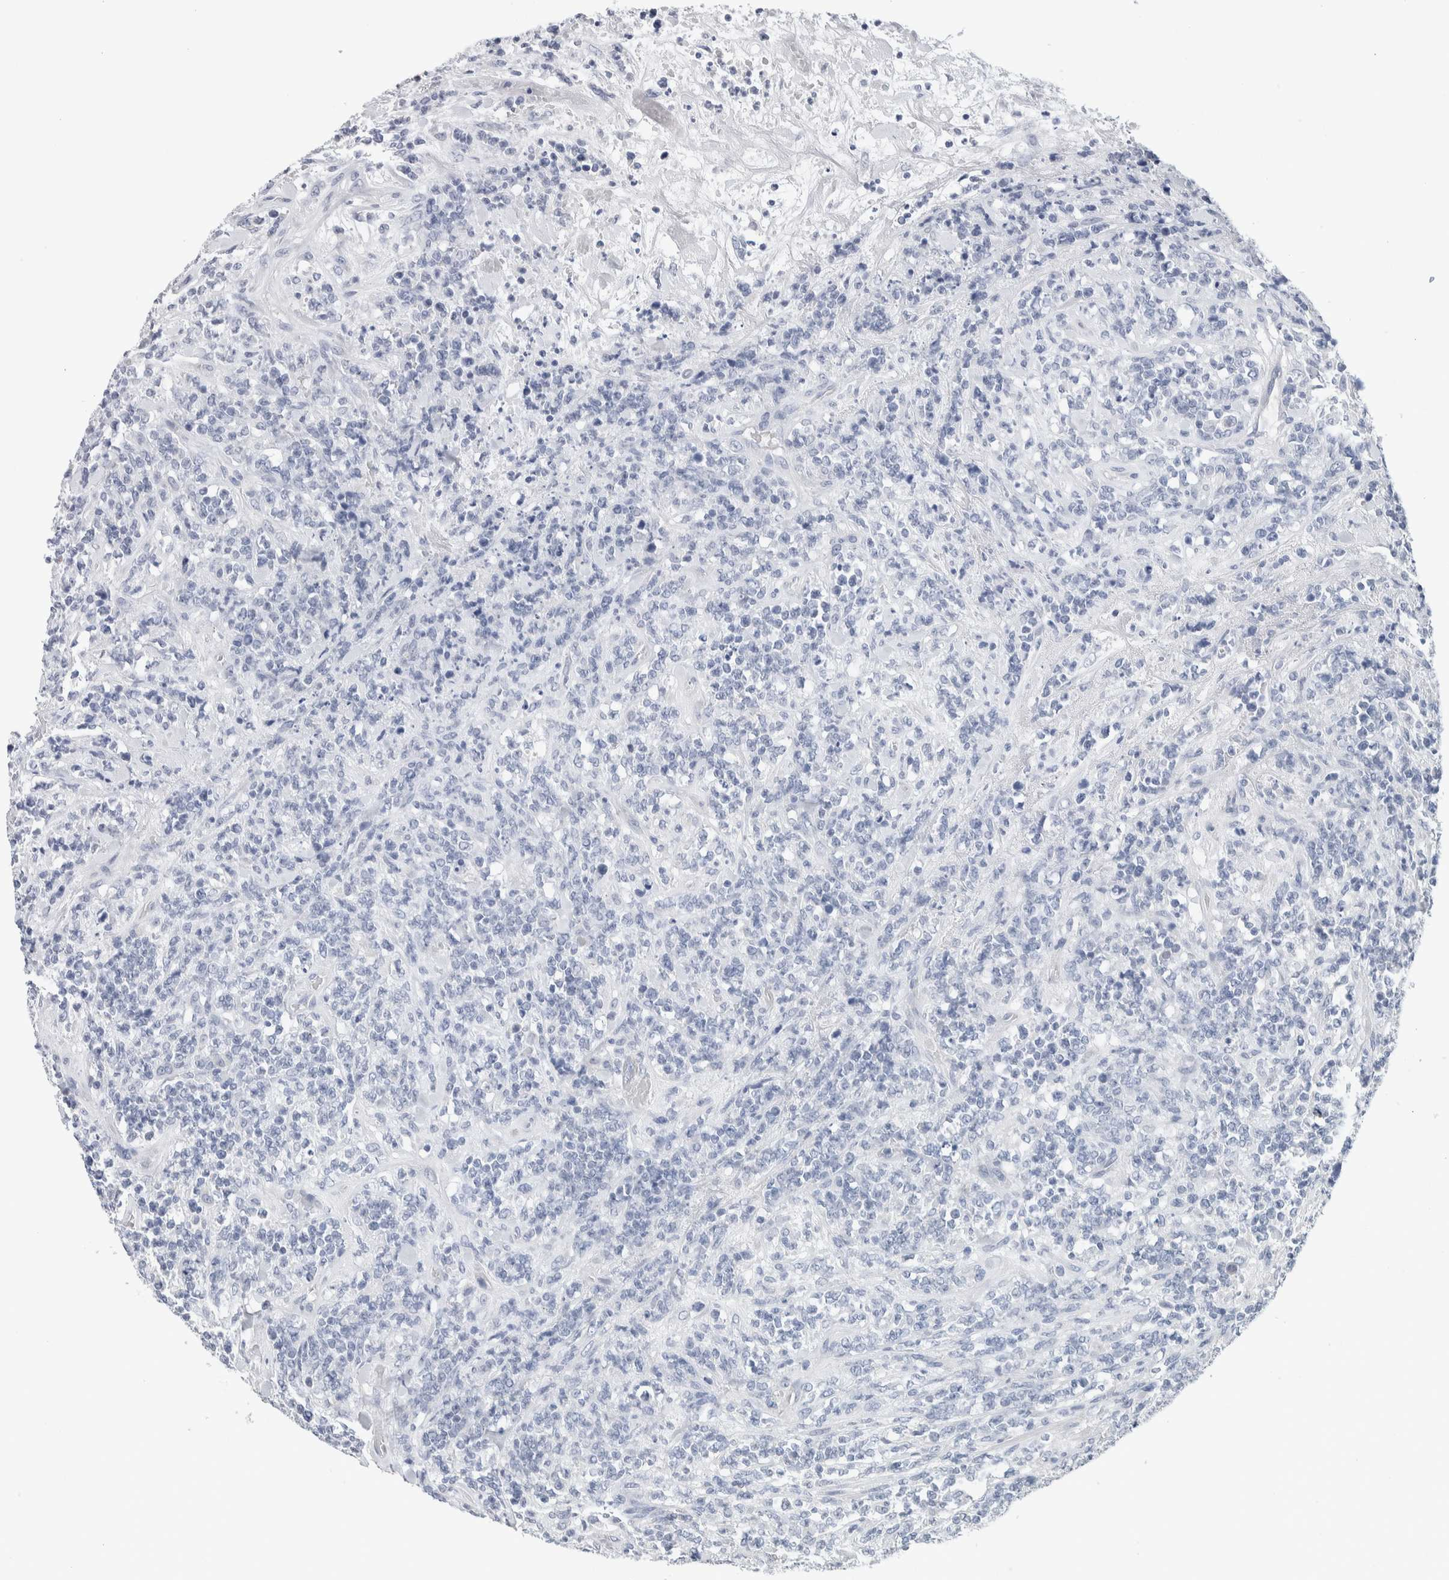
{"staining": {"intensity": "negative", "quantity": "none", "location": "none"}, "tissue": "lymphoma", "cell_type": "Tumor cells", "image_type": "cancer", "snomed": [{"axis": "morphology", "description": "Malignant lymphoma, non-Hodgkin's type, High grade"}, {"axis": "topography", "description": "Soft tissue"}], "caption": "This is an IHC photomicrograph of malignant lymphoma, non-Hodgkin's type (high-grade). There is no staining in tumor cells.", "gene": "SCN2A", "patient": {"sex": "male", "age": 18}}